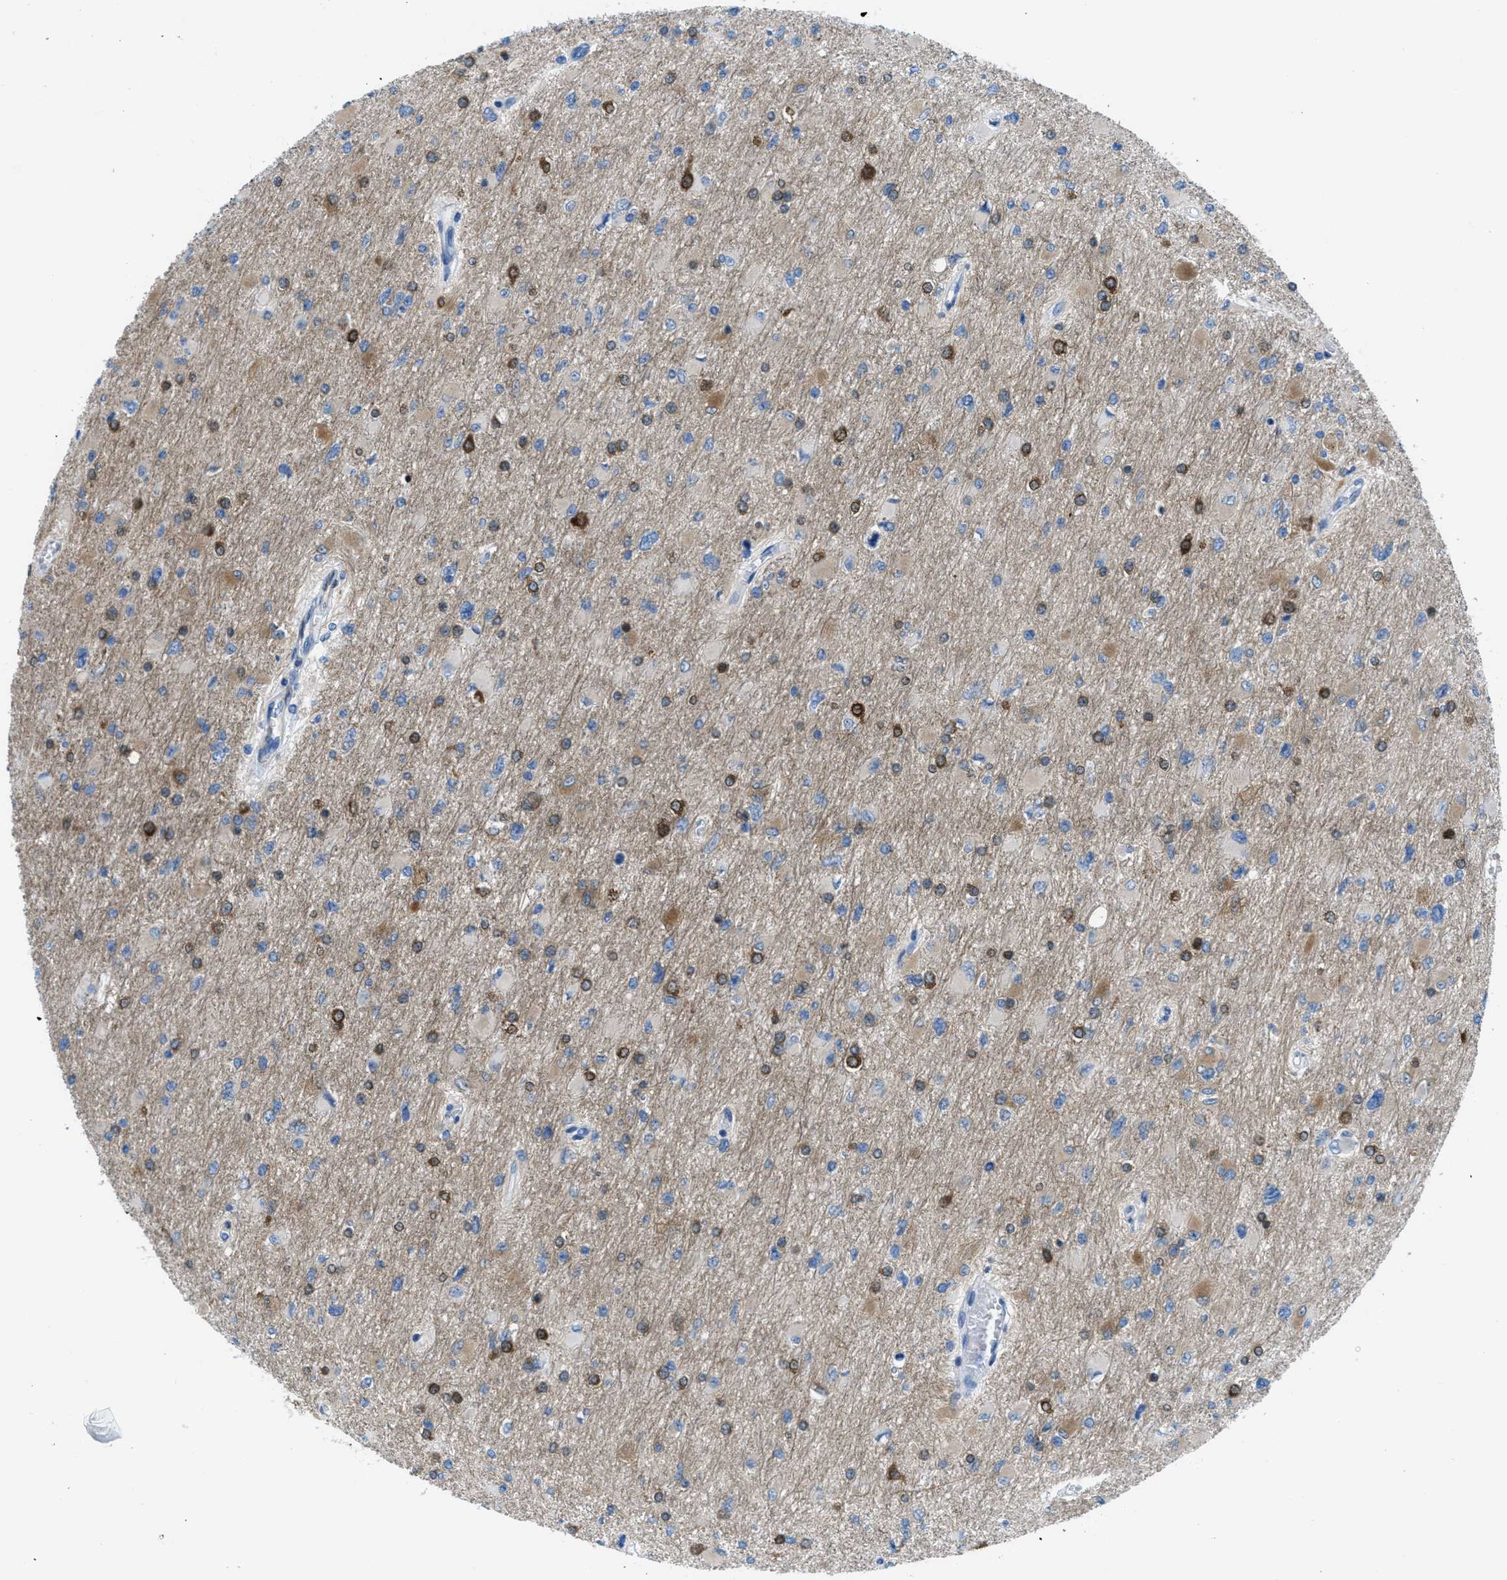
{"staining": {"intensity": "moderate", "quantity": "25%-75%", "location": "cytoplasmic/membranous"}, "tissue": "glioma", "cell_type": "Tumor cells", "image_type": "cancer", "snomed": [{"axis": "morphology", "description": "Glioma, malignant, High grade"}, {"axis": "topography", "description": "Cerebral cortex"}], "caption": "This histopathology image displays glioma stained with IHC to label a protein in brown. The cytoplasmic/membranous of tumor cells show moderate positivity for the protein. Nuclei are counter-stained blue.", "gene": "MAPRE2", "patient": {"sex": "female", "age": 36}}